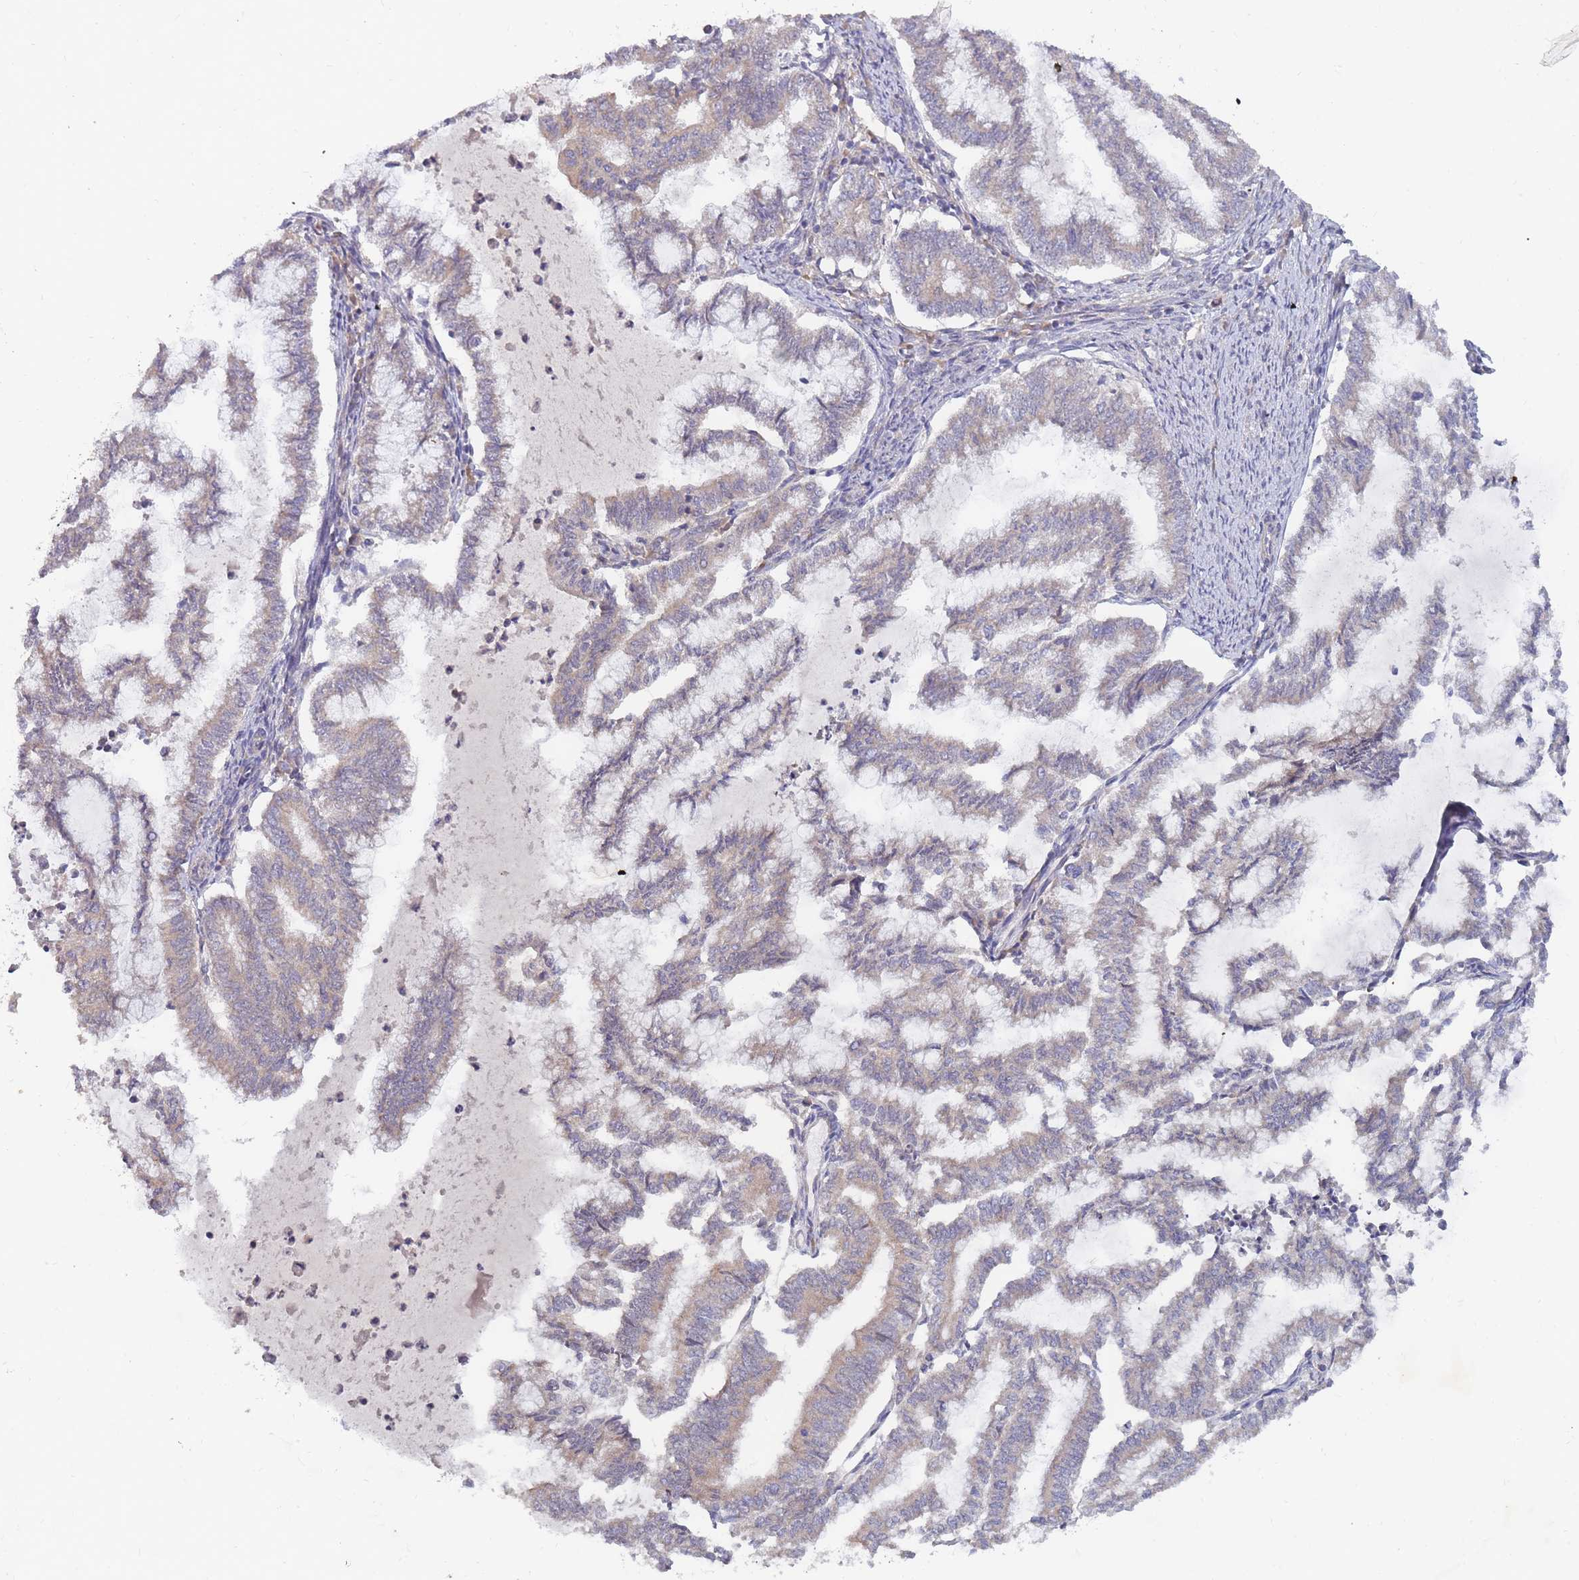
{"staining": {"intensity": "weak", "quantity": "<25%", "location": "cytoplasmic/membranous"}, "tissue": "endometrial cancer", "cell_type": "Tumor cells", "image_type": "cancer", "snomed": [{"axis": "morphology", "description": "Adenocarcinoma, NOS"}, {"axis": "topography", "description": "Endometrium"}], "caption": "Image shows no protein positivity in tumor cells of endometrial adenocarcinoma tissue. The staining was performed using DAB (3,3'-diaminobenzidine) to visualize the protein expression in brown, while the nuclei were stained in blue with hematoxylin (Magnification: 20x).", "gene": "SLC35F5", "patient": {"sex": "female", "age": 79}}